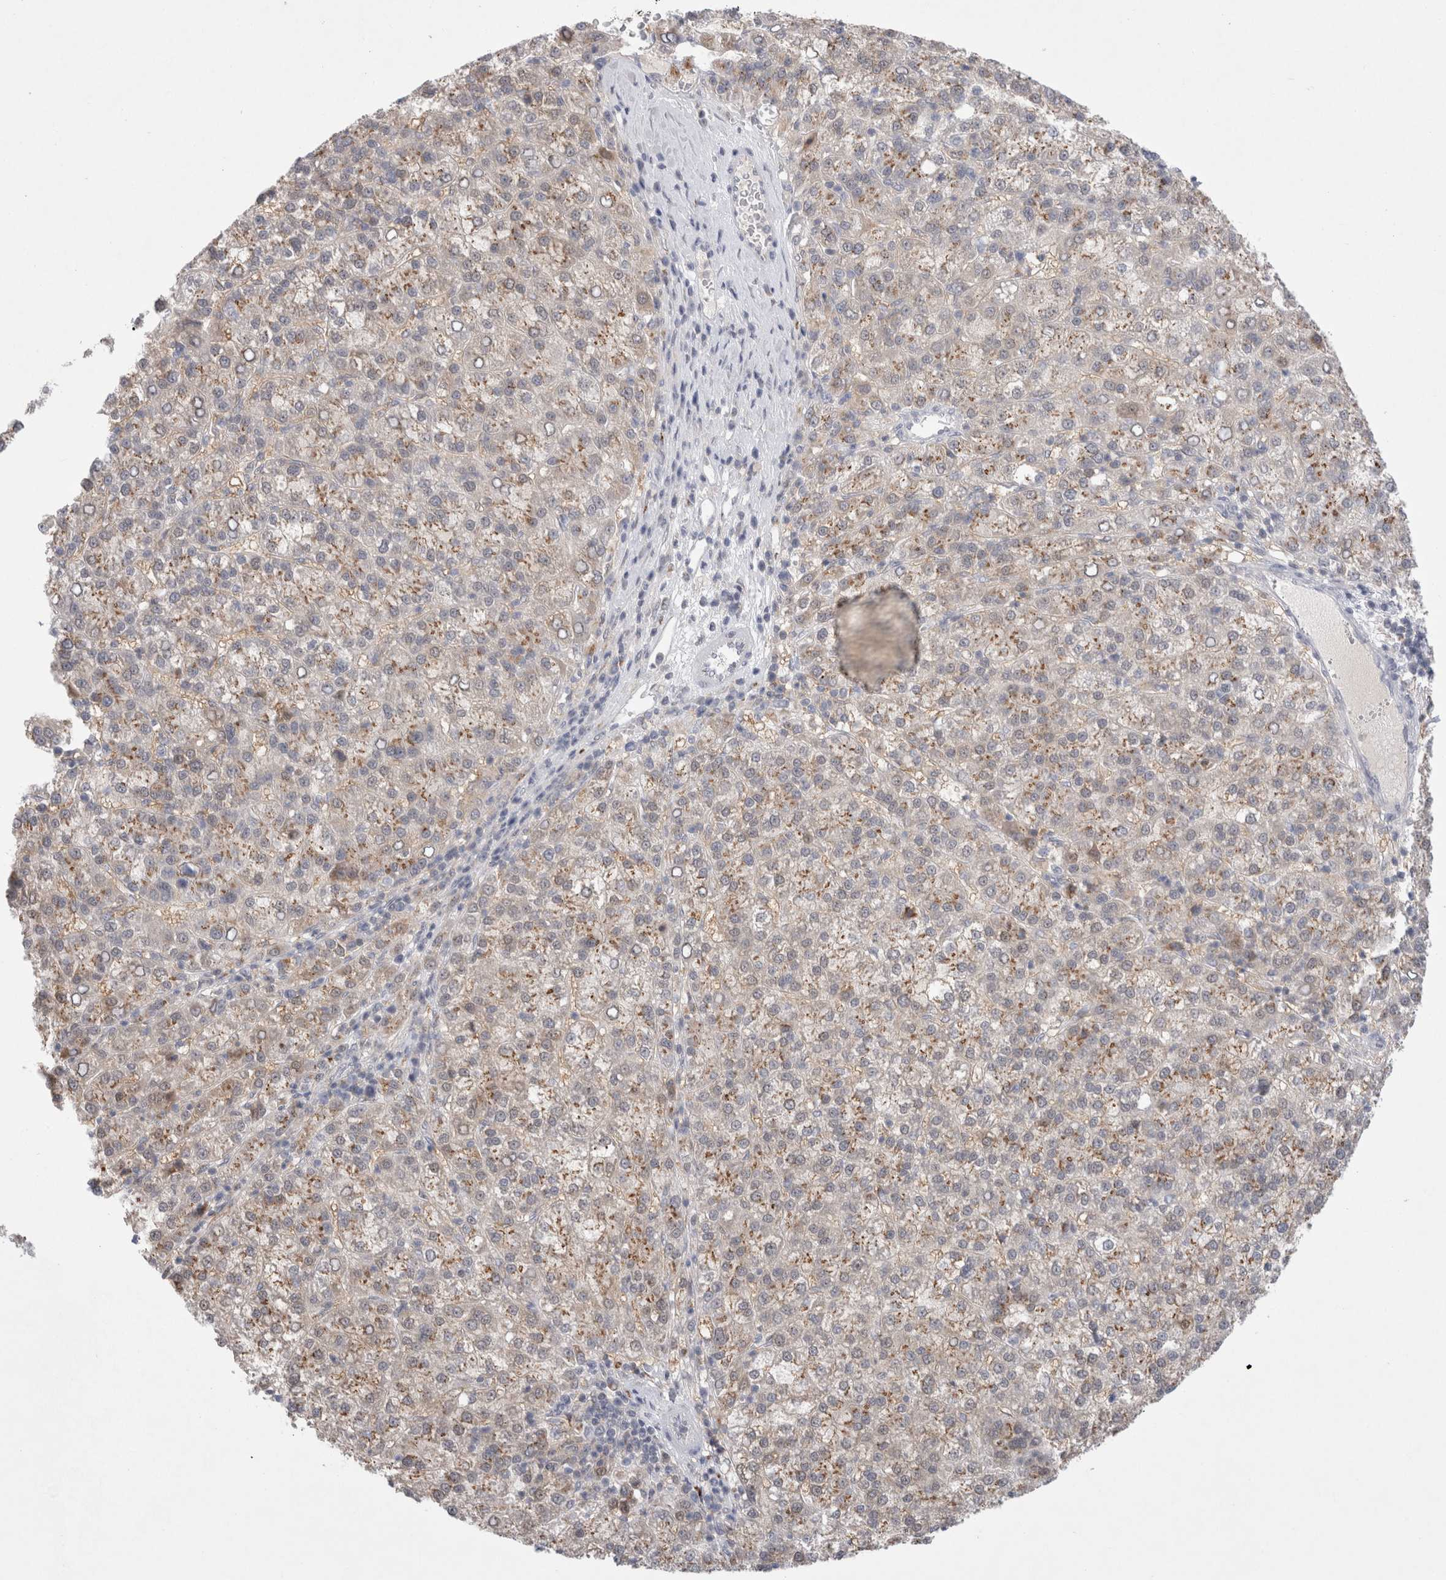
{"staining": {"intensity": "weak", "quantity": ">75%", "location": "cytoplasmic/membranous"}, "tissue": "liver cancer", "cell_type": "Tumor cells", "image_type": "cancer", "snomed": [{"axis": "morphology", "description": "Carcinoma, Hepatocellular, NOS"}, {"axis": "topography", "description": "Liver"}], "caption": "Hepatocellular carcinoma (liver) stained with a brown dye shows weak cytoplasmic/membranous positive staining in approximately >75% of tumor cells.", "gene": "CERS5", "patient": {"sex": "female", "age": 58}}